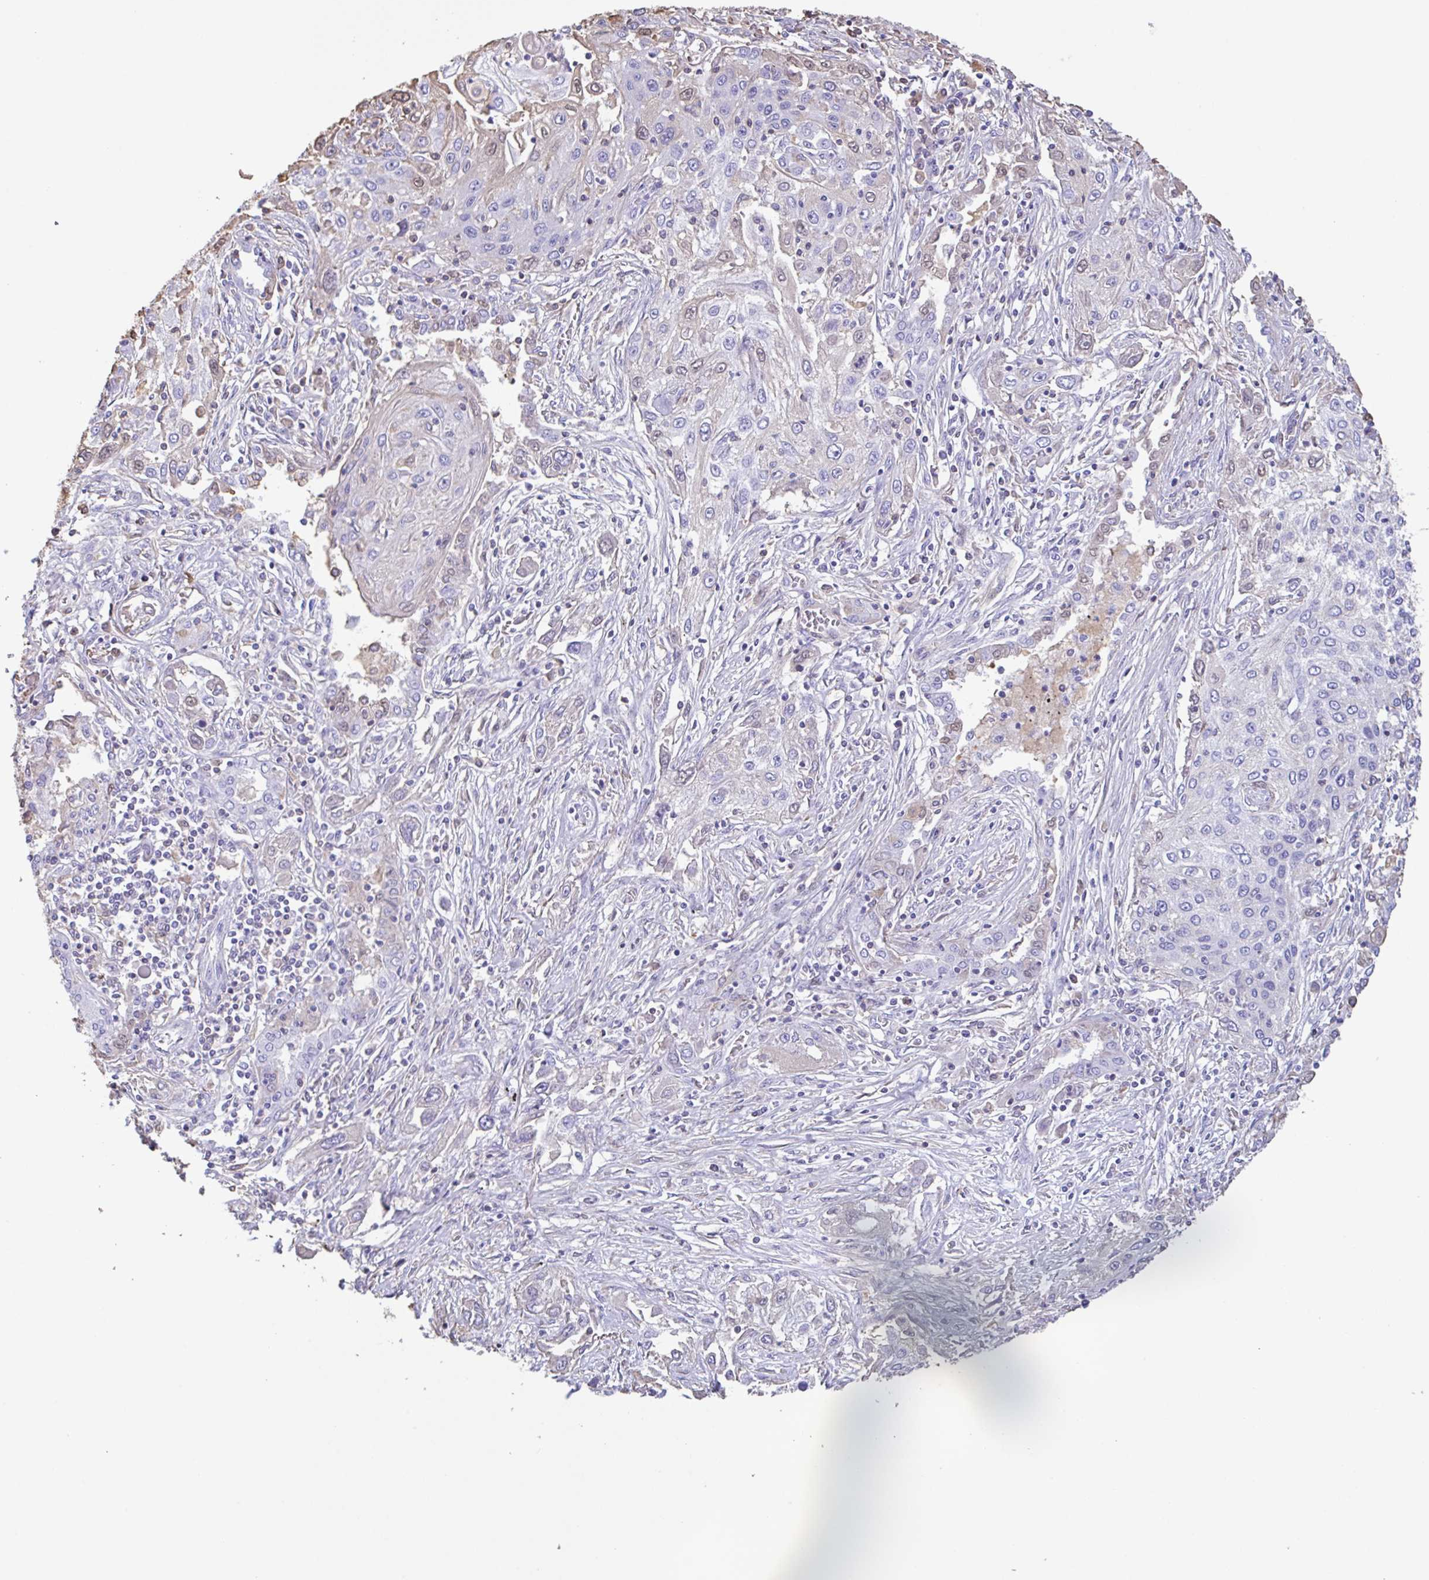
{"staining": {"intensity": "negative", "quantity": "none", "location": "none"}, "tissue": "lung cancer", "cell_type": "Tumor cells", "image_type": "cancer", "snomed": [{"axis": "morphology", "description": "Squamous cell carcinoma, NOS"}, {"axis": "topography", "description": "Lung"}], "caption": "A high-resolution micrograph shows immunohistochemistry staining of lung cancer (squamous cell carcinoma), which shows no significant positivity in tumor cells.", "gene": "HOXC12", "patient": {"sex": "female", "age": 69}}